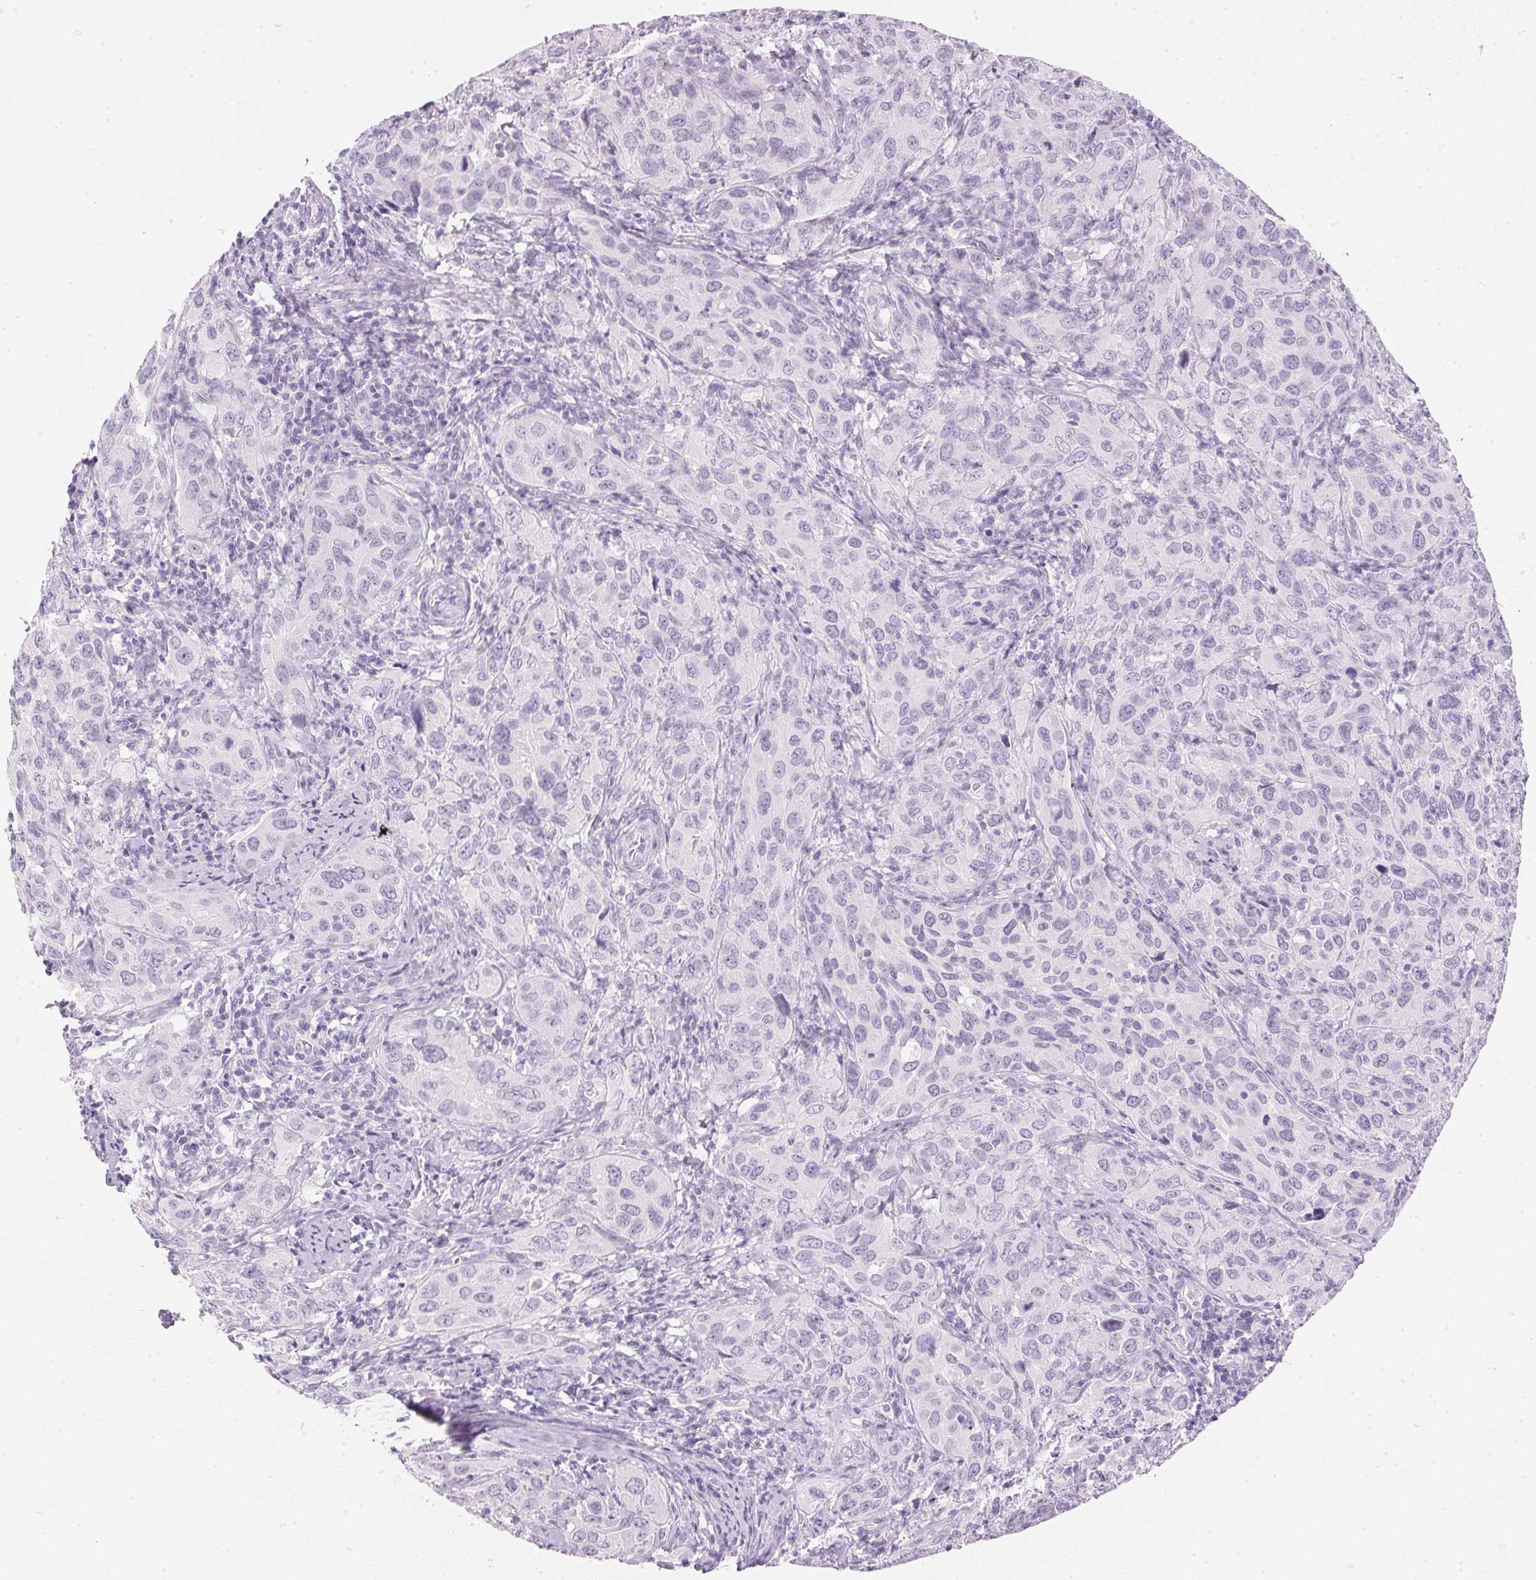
{"staining": {"intensity": "negative", "quantity": "none", "location": "none"}, "tissue": "cervical cancer", "cell_type": "Tumor cells", "image_type": "cancer", "snomed": [{"axis": "morphology", "description": "Normal tissue, NOS"}, {"axis": "morphology", "description": "Squamous cell carcinoma, NOS"}, {"axis": "topography", "description": "Cervix"}], "caption": "A micrograph of cervical cancer stained for a protein demonstrates no brown staining in tumor cells.", "gene": "IGFBP1", "patient": {"sex": "female", "age": 51}}